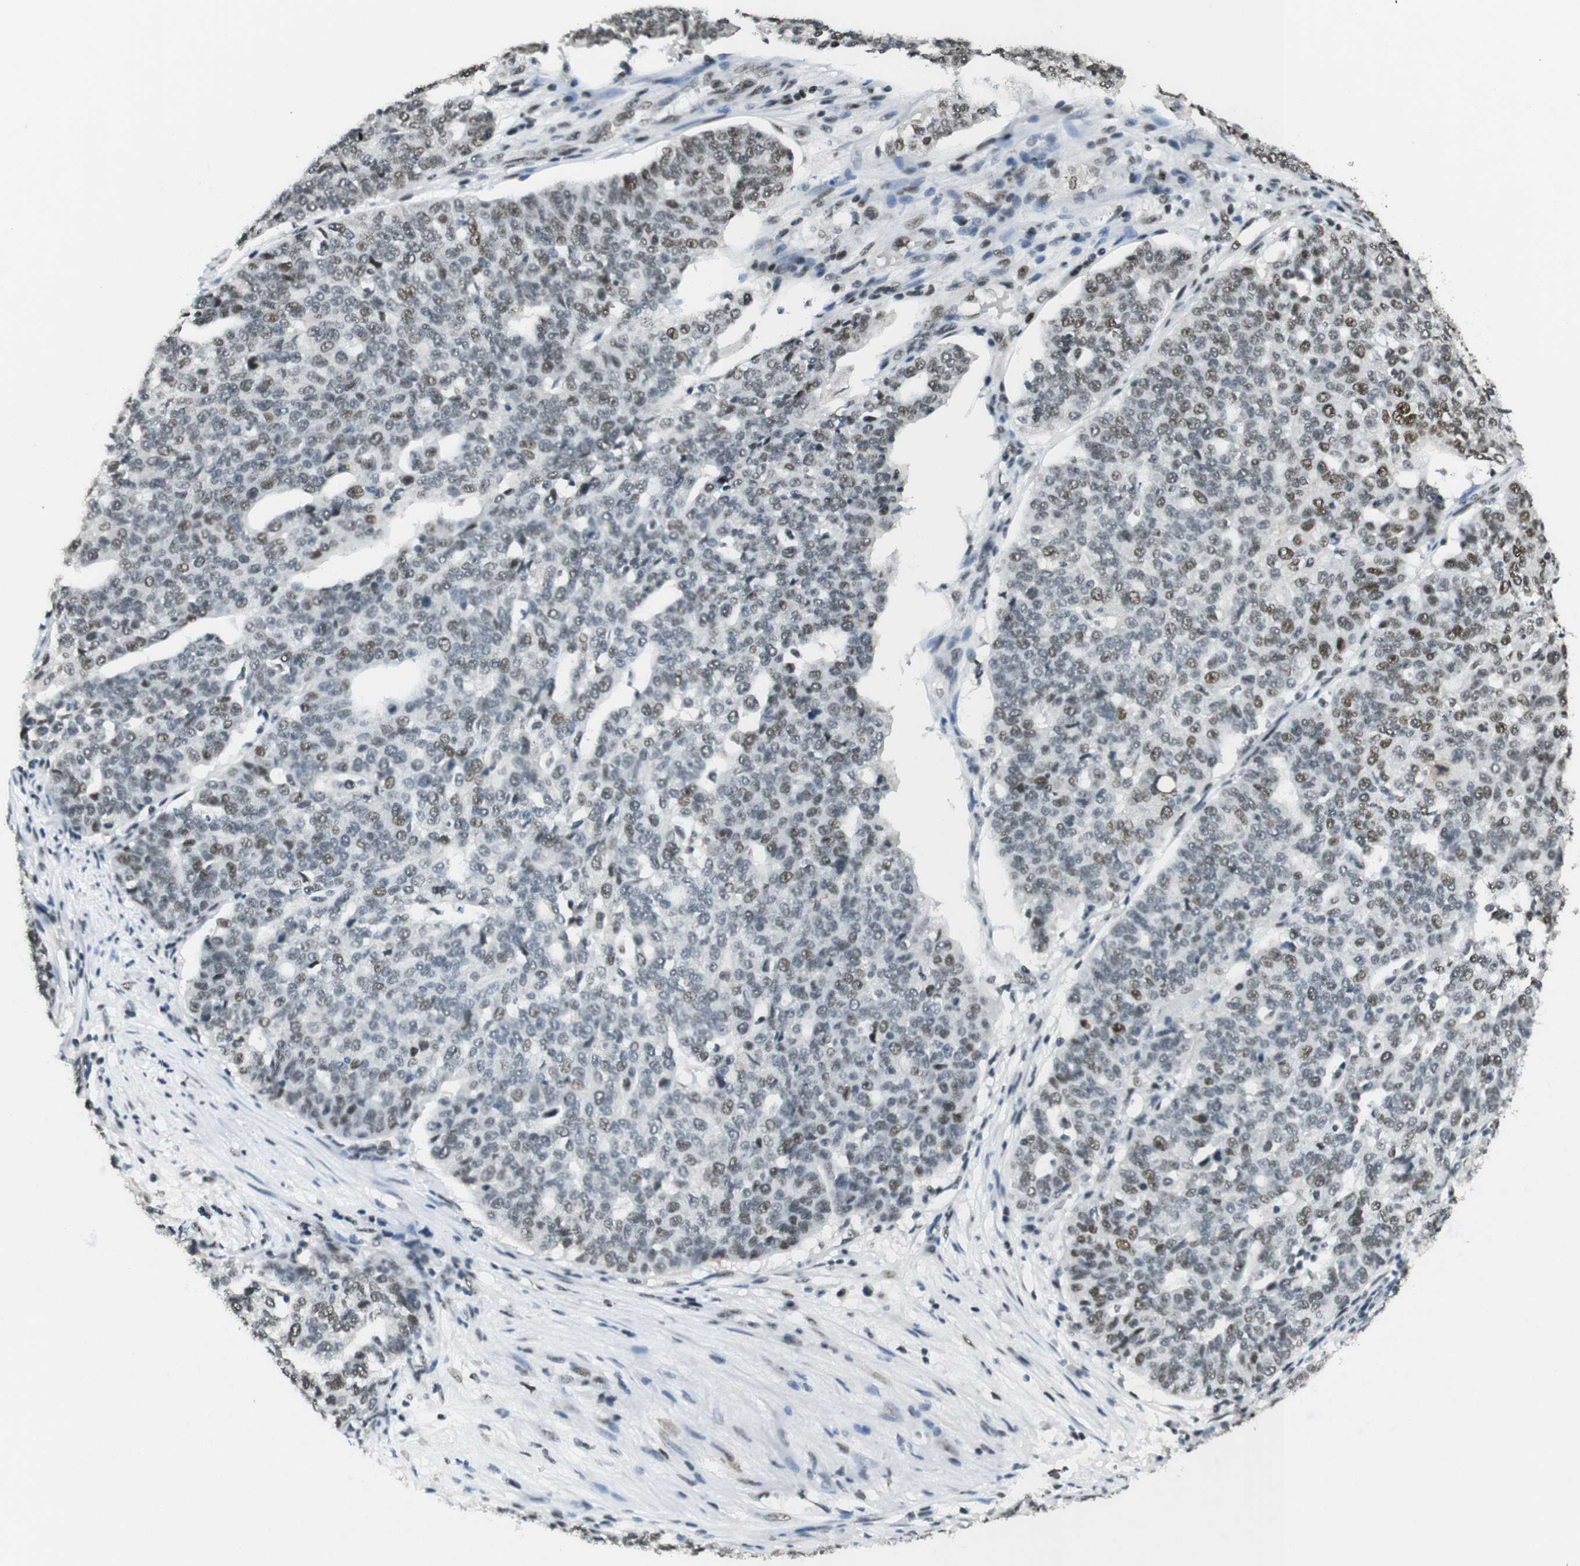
{"staining": {"intensity": "moderate", "quantity": "<25%", "location": "nuclear"}, "tissue": "ovarian cancer", "cell_type": "Tumor cells", "image_type": "cancer", "snomed": [{"axis": "morphology", "description": "Cystadenocarcinoma, serous, NOS"}, {"axis": "topography", "description": "Ovary"}], "caption": "Moderate nuclear protein expression is appreciated in about <25% of tumor cells in serous cystadenocarcinoma (ovarian).", "gene": "CSNK2B", "patient": {"sex": "female", "age": 59}}